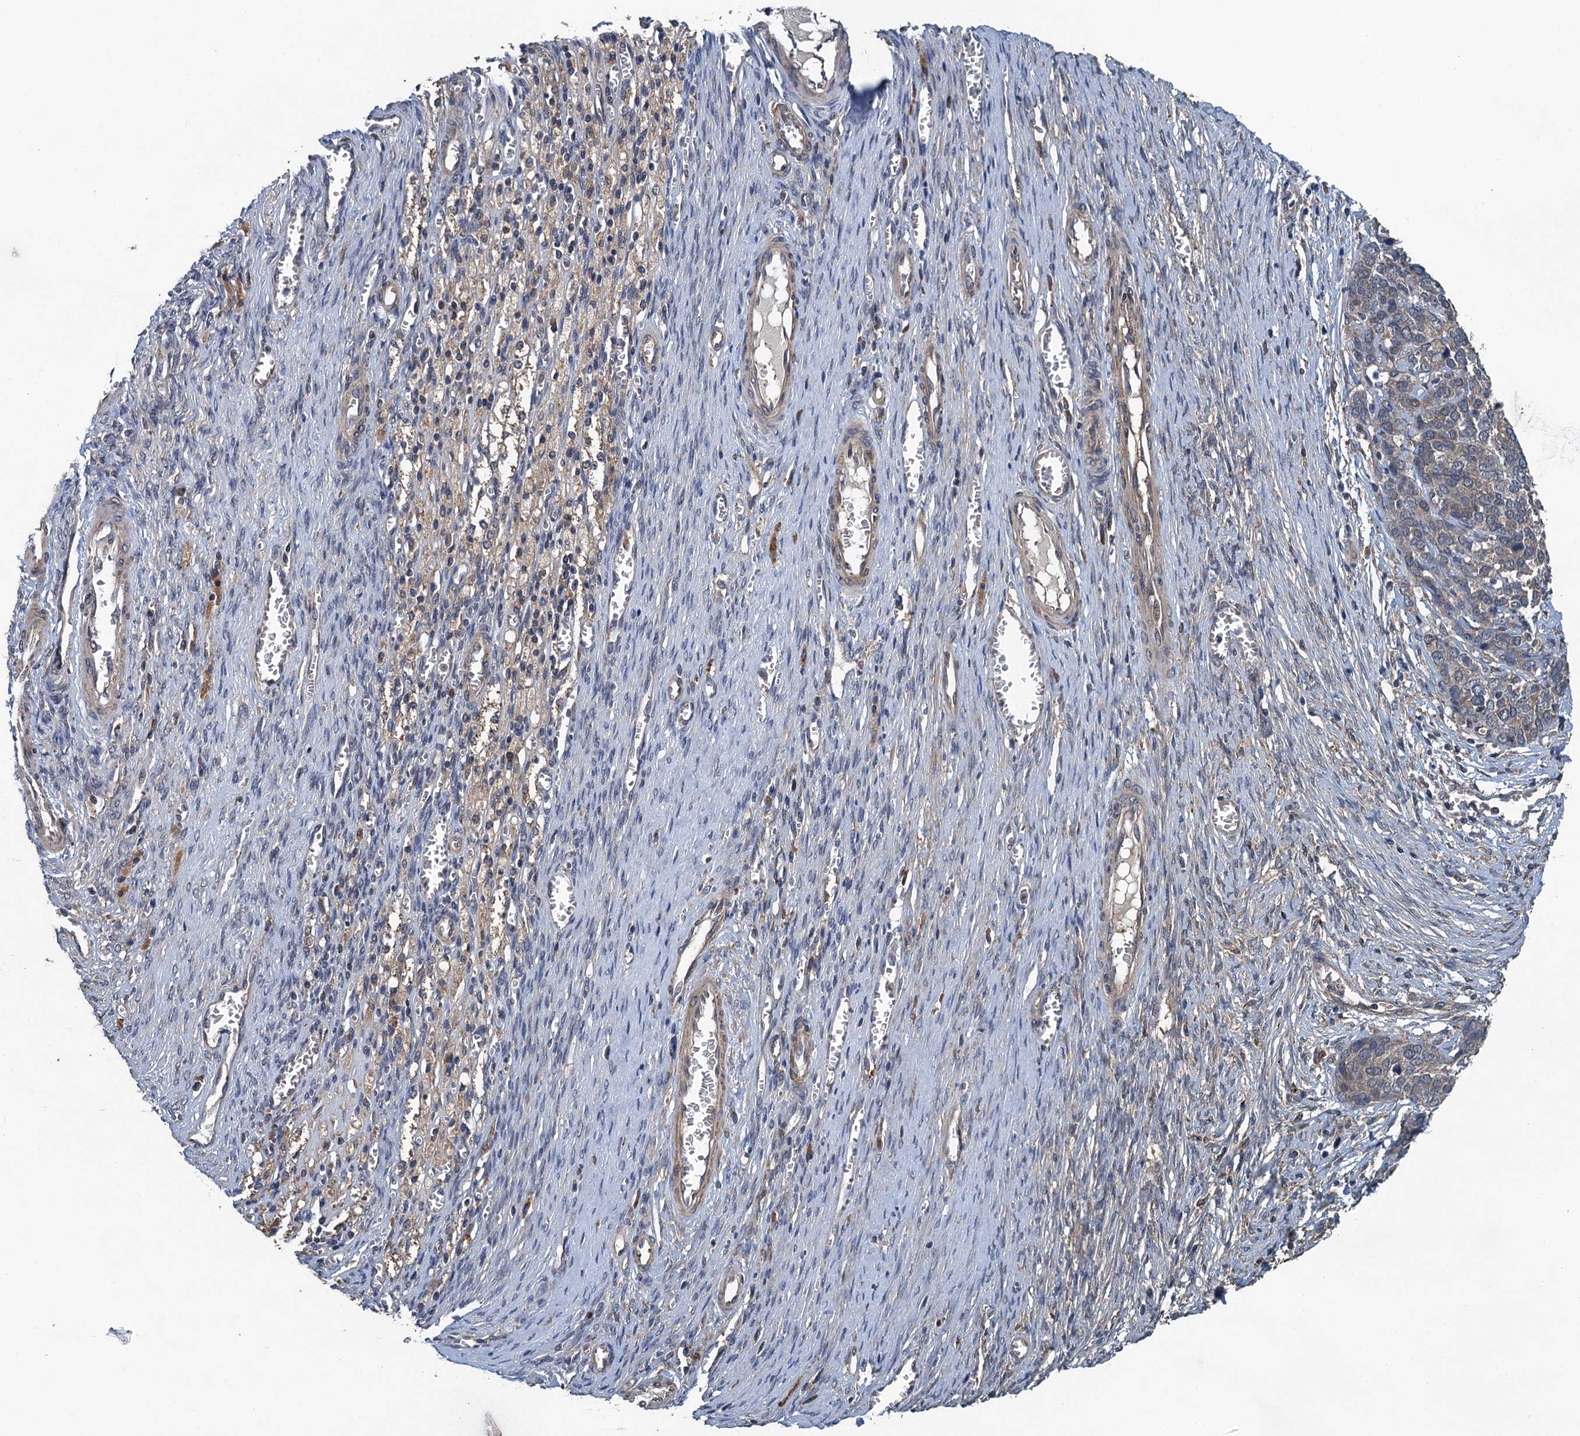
{"staining": {"intensity": "negative", "quantity": "none", "location": "none"}, "tissue": "ovarian cancer", "cell_type": "Tumor cells", "image_type": "cancer", "snomed": [{"axis": "morphology", "description": "Cystadenocarcinoma, serous, NOS"}, {"axis": "topography", "description": "Ovary"}], "caption": "Human serous cystadenocarcinoma (ovarian) stained for a protein using immunohistochemistry (IHC) displays no staining in tumor cells.", "gene": "CNTN5", "patient": {"sex": "female", "age": 44}}